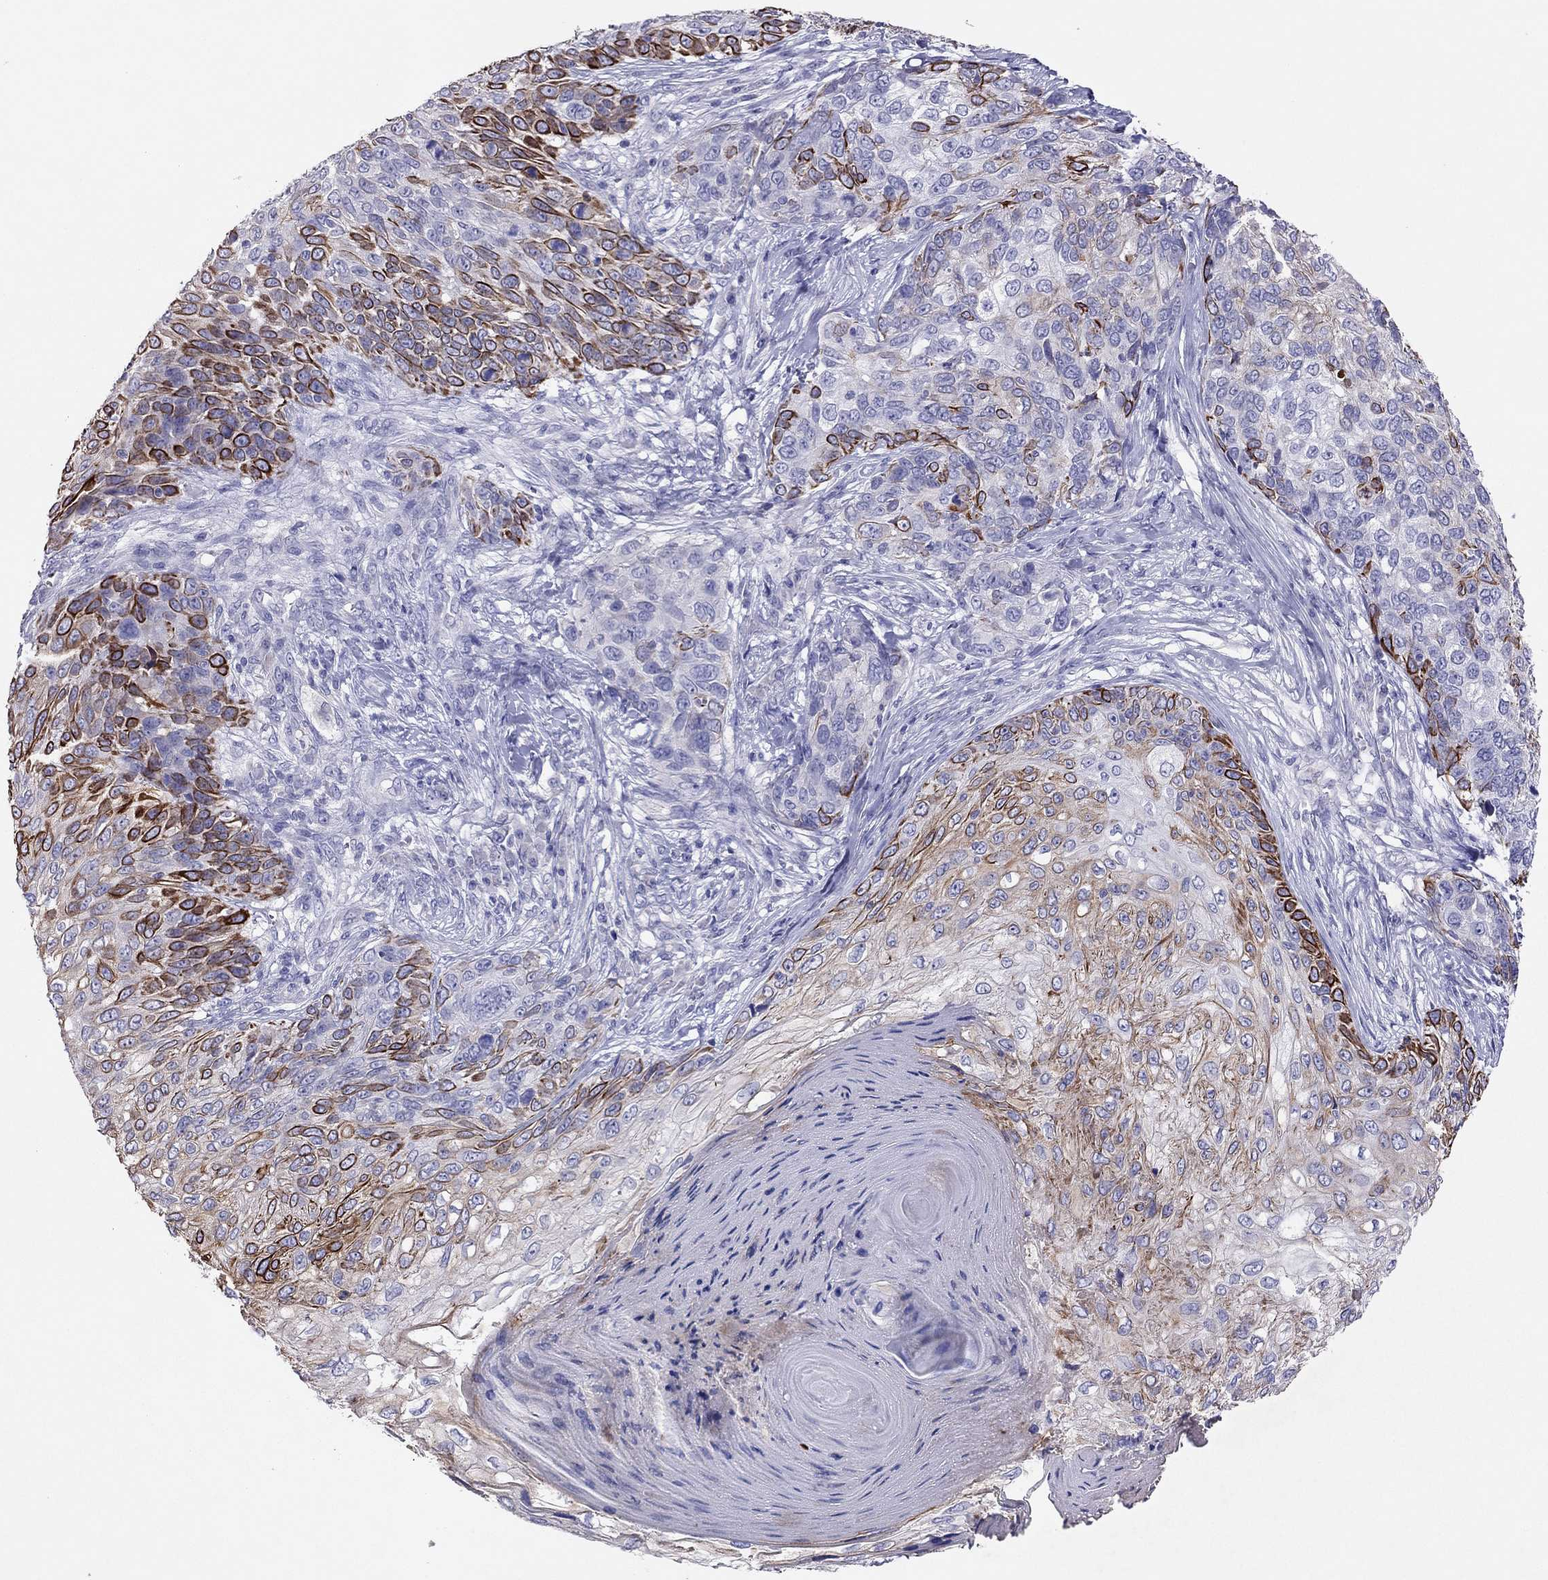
{"staining": {"intensity": "strong", "quantity": "25%-75%", "location": "cytoplasmic/membranous"}, "tissue": "skin cancer", "cell_type": "Tumor cells", "image_type": "cancer", "snomed": [{"axis": "morphology", "description": "Squamous cell carcinoma, NOS"}, {"axis": "topography", "description": "Skin"}], "caption": "The histopathology image reveals a brown stain indicating the presence of a protein in the cytoplasmic/membranous of tumor cells in skin cancer. The staining was performed using DAB, with brown indicating positive protein expression. Nuclei are stained blue with hematoxylin.", "gene": "CAPNS2", "patient": {"sex": "male", "age": 92}}